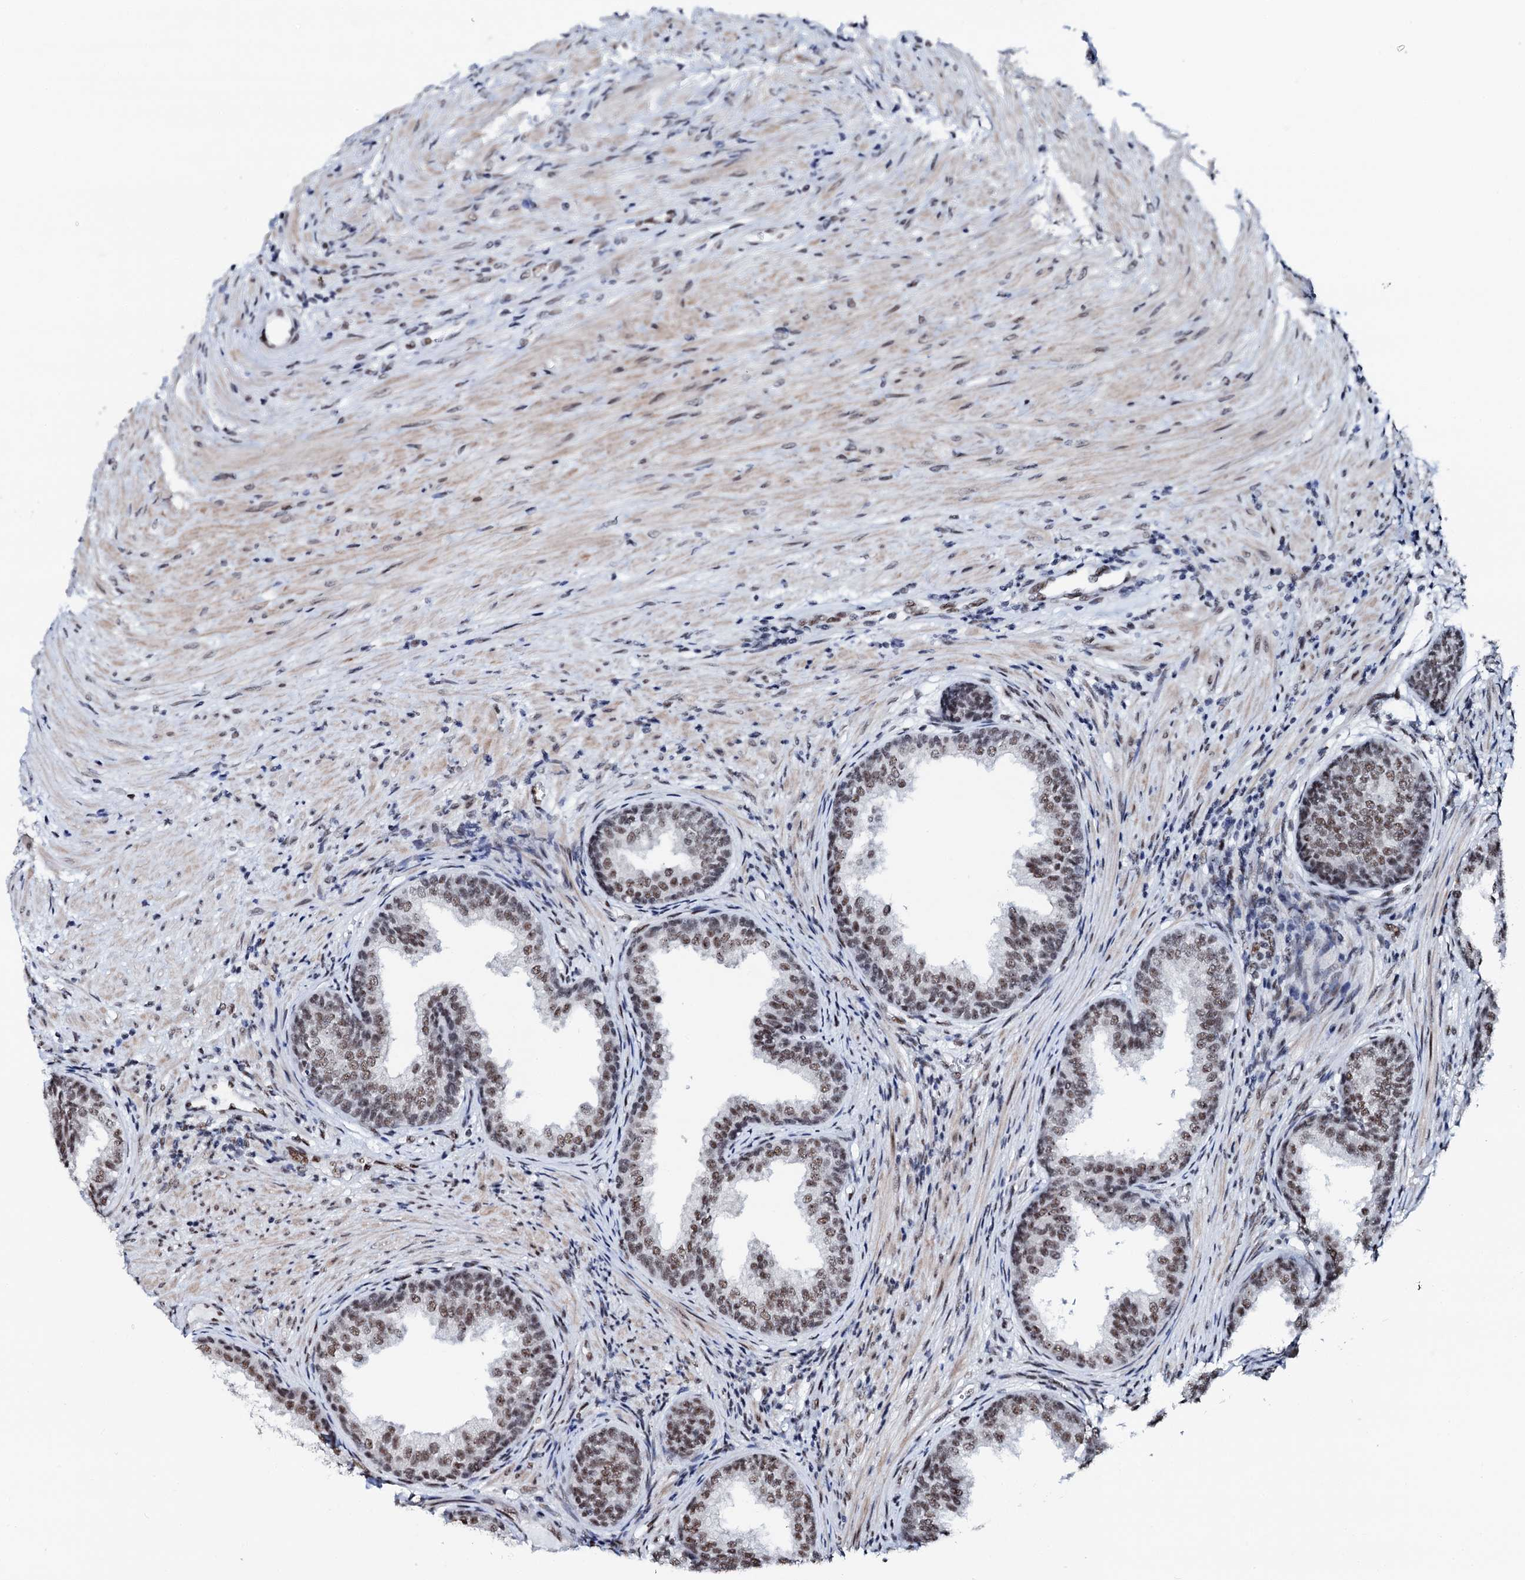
{"staining": {"intensity": "moderate", "quantity": ">75%", "location": "nuclear"}, "tissue": "prostate", "cell_type": "Glandular cells", "image_type": "normal", "snomed": [{"axis": "morphology", "description": "Normal tissue, NOS"}, {"axis": "topography", "description": "Prostate"}], "caption": "This image shows IHC staining of unremarkable prostate, with medium moderate nuclear staining in about >75% of glandular cells.", "gene": "NKAPD1", "patient": {"sex": "male", "age": 76}}